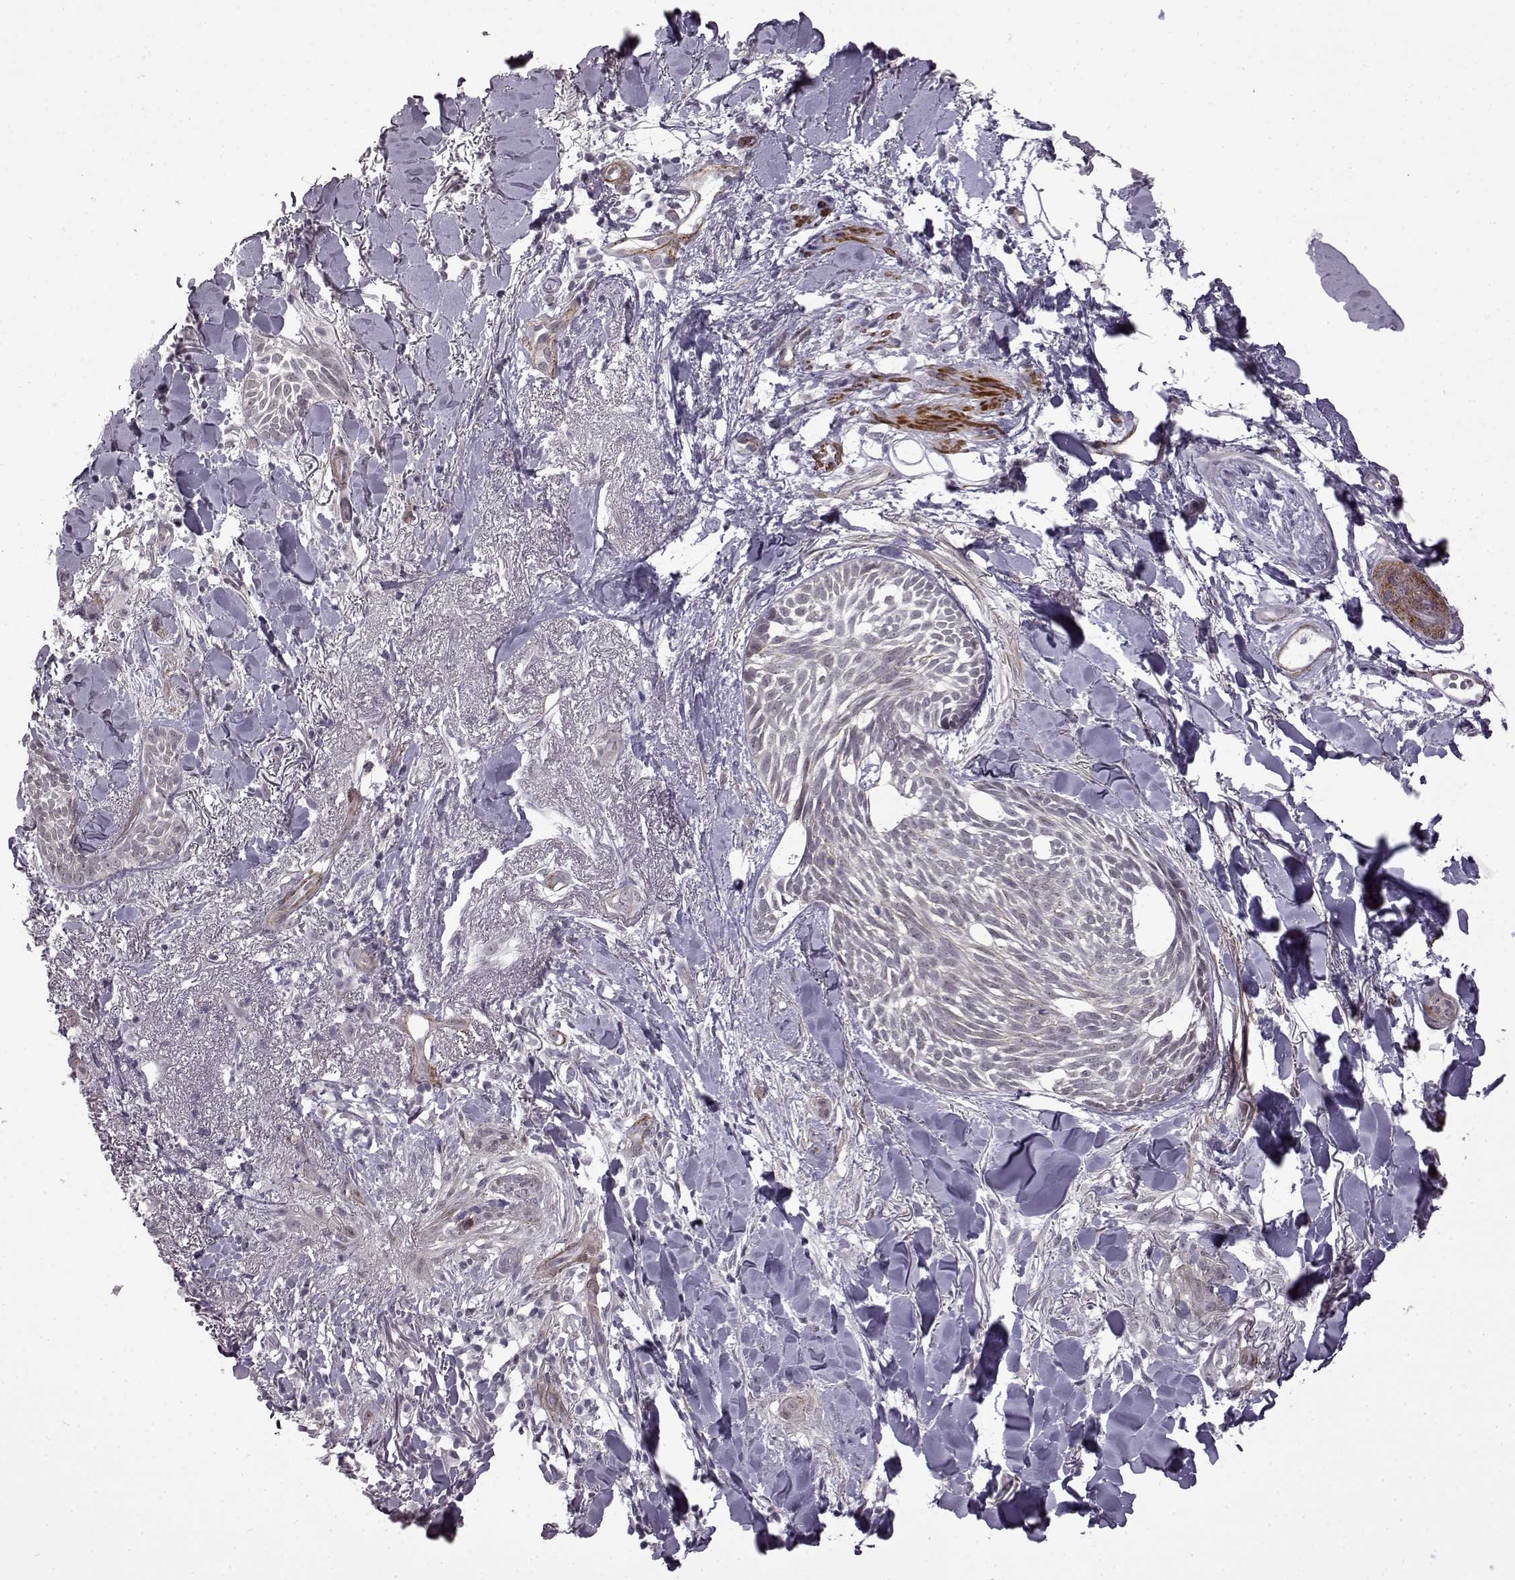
{"staining": {"intensity": "negative", "quantity": "none", "location": "none"}, "tissue": "skin cancer", "cell_type": "Tumor cells", "image_type": "cancer", "snomed": [{"axis": "morphology", "description": "Normal tissue, NOS"}, {"axis": "morphology", "description": "Basal cell carcinoma"}, {"axis": "topography", "description": "Skin"}], "caption": "Tumor cells show no significant protein expression in skin cancer.", "gene": "SYNPO2", "patient": {"sex": "male", "age": 84}}